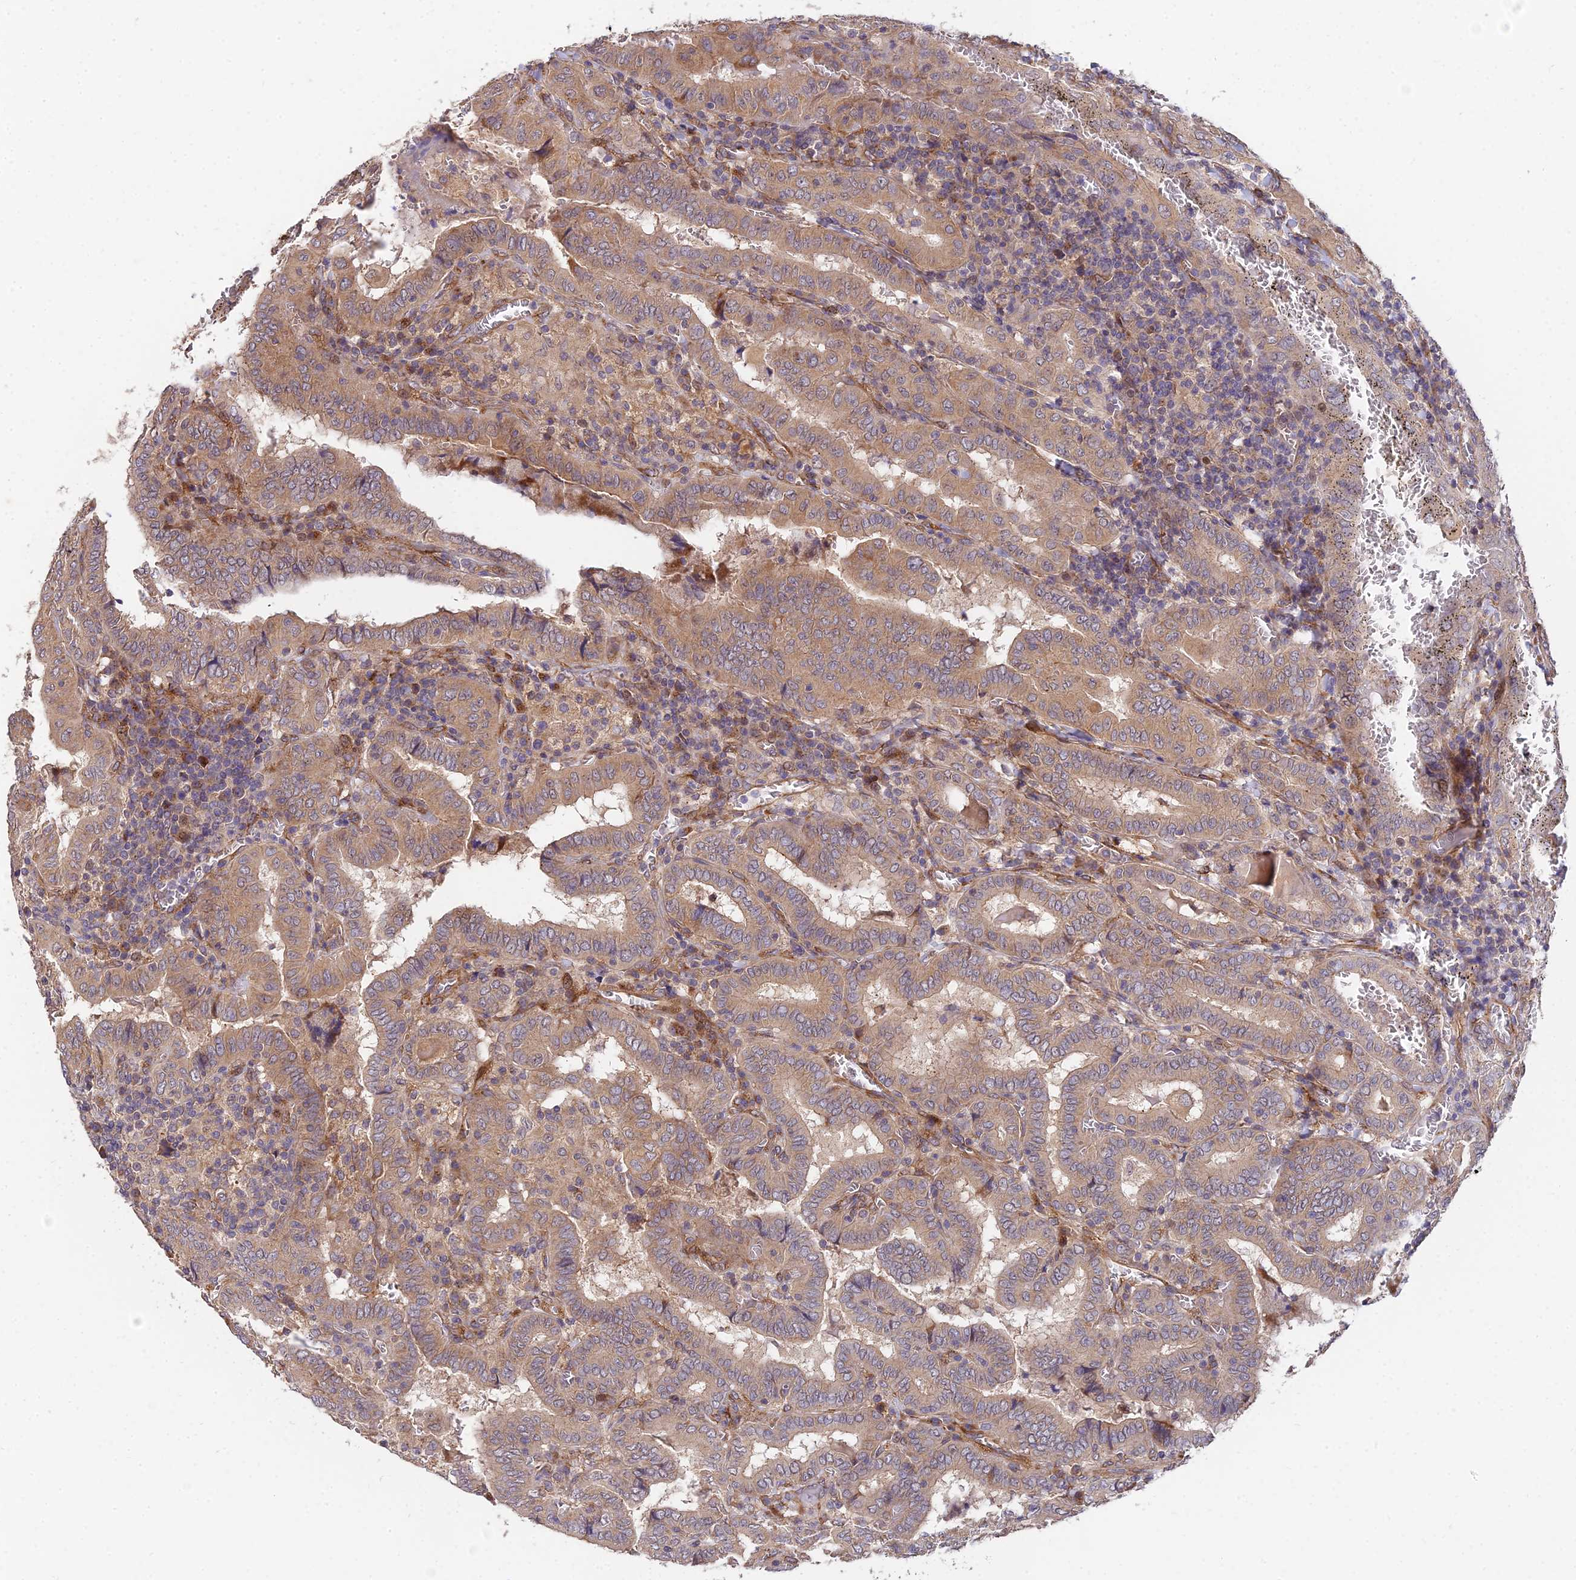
{"staining": {"intensity": "moderate", "quantity": ">75%", "location": "cytoplasmic/membranous"}, "tissue": "thyroid cancer", "cell_type": "Tumor cells", "image_type": "cancer", "snomed": [{"axis": "morphology", "description": "Papillary adenocarcinoma, NOS"}, {"axis": "topography", "description": "Thyroid gland"}], "caption": "Human thyroid cancer stained with a brown dye shows moderate cytoplasmic/membranous positive expression in about >75% of tumor cells.", "gene": "ARL8B", "patient": {"sex": "female", "age": 72}}